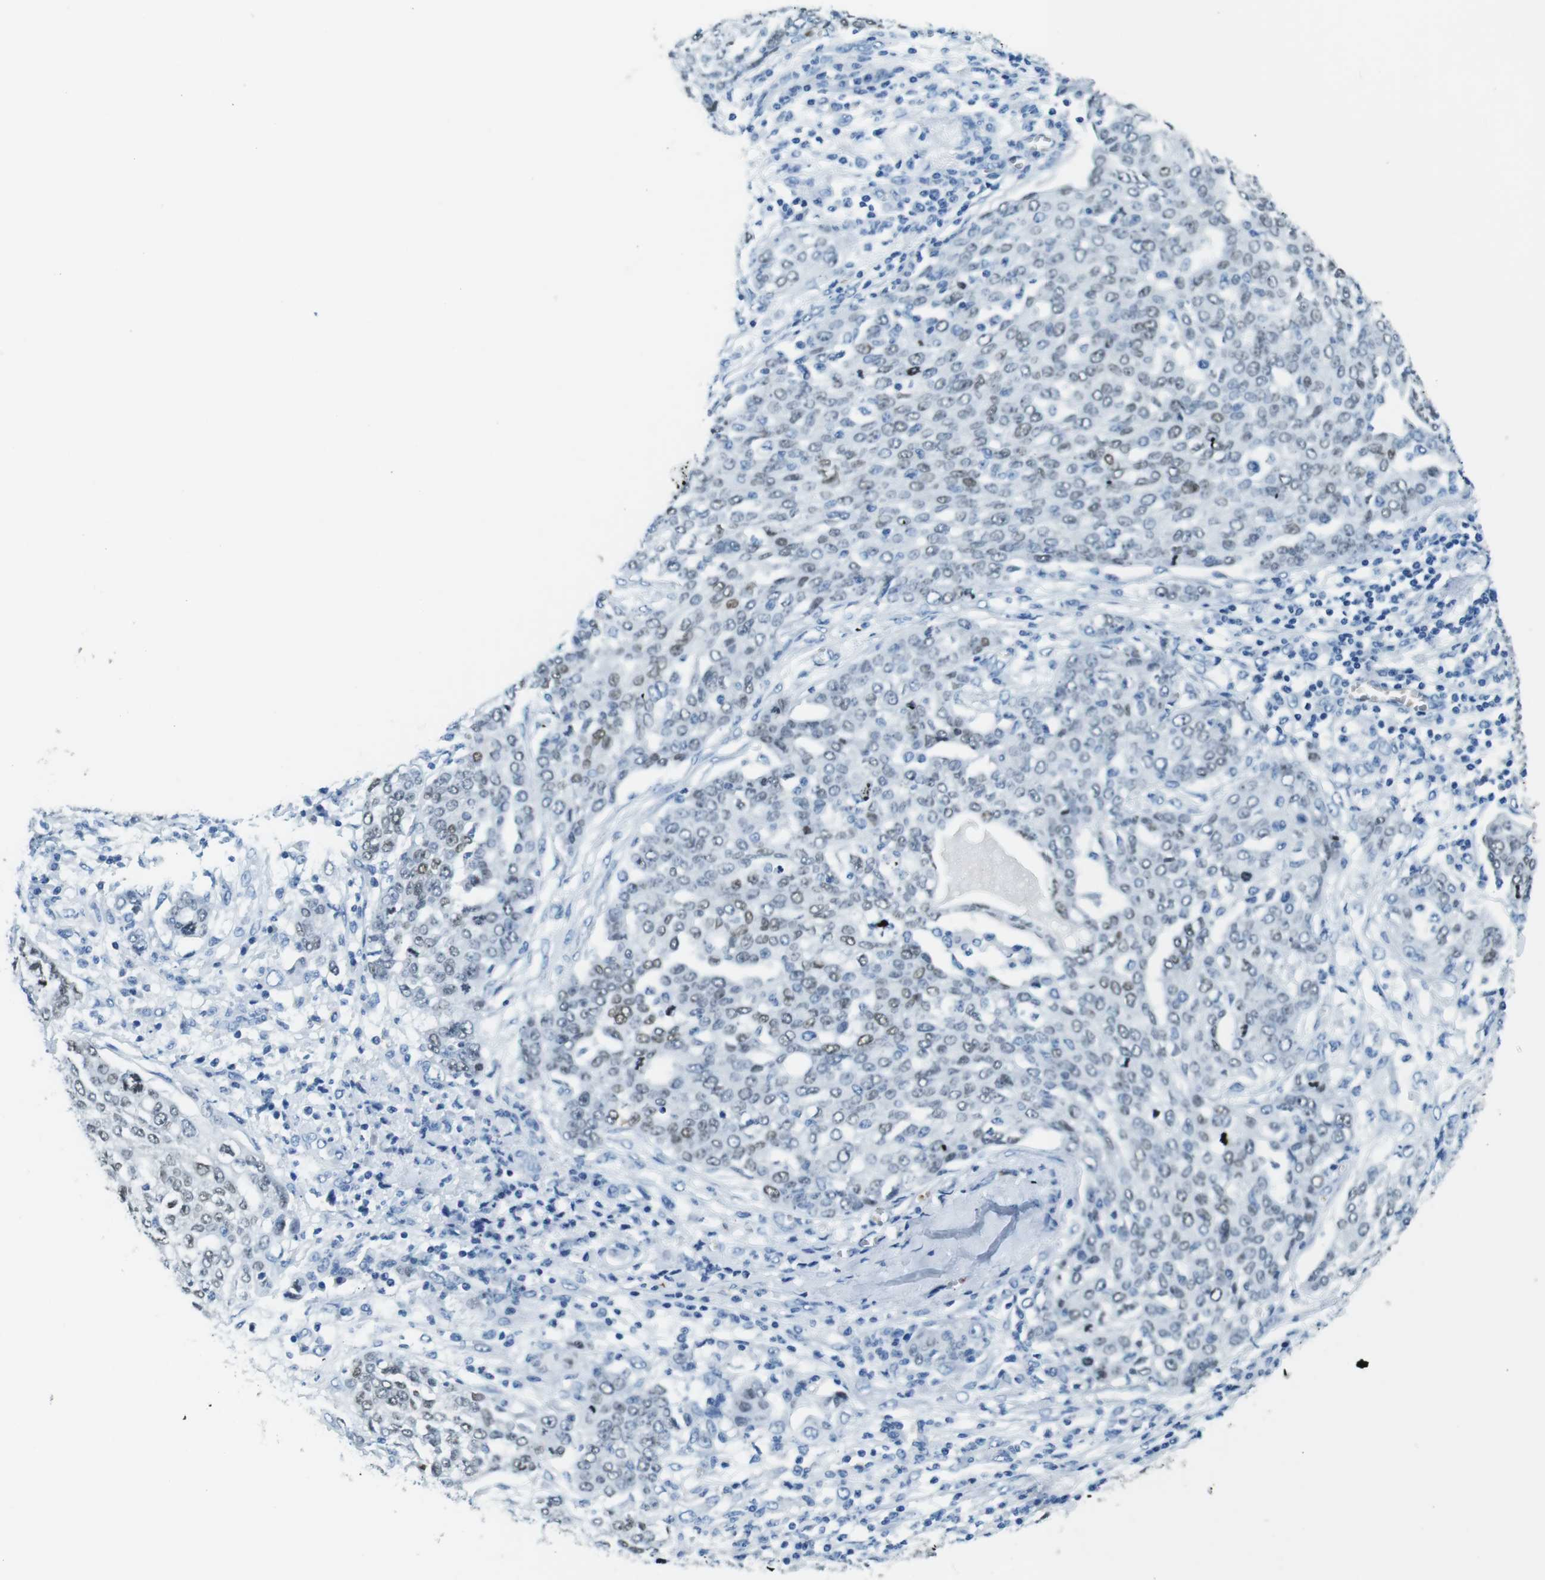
{"staining": {"intensity": "moderate", "quantity": "<25%", "location": "nuclear"}, "tissue": "ovarian cancer", "cell_type": "Tumor cells", "image_type": "cancer", "snomed": [{"axis": "morphology", "description": "Cystadenocarcinoma, serous, NOS"}, {"axis": "topography", "description": "Soft tissue"}, {"axis": "topography", "description": "Ovary"}], "caption": "There is low levels of moderate nuclear staining in tumor cells of ovarian serous cystadenocarcinoma, as demonstrated by immunohistochemical staining (brown color).", "gene": "TFAP2C", "patient": {"sex": "female", "age": 57}}